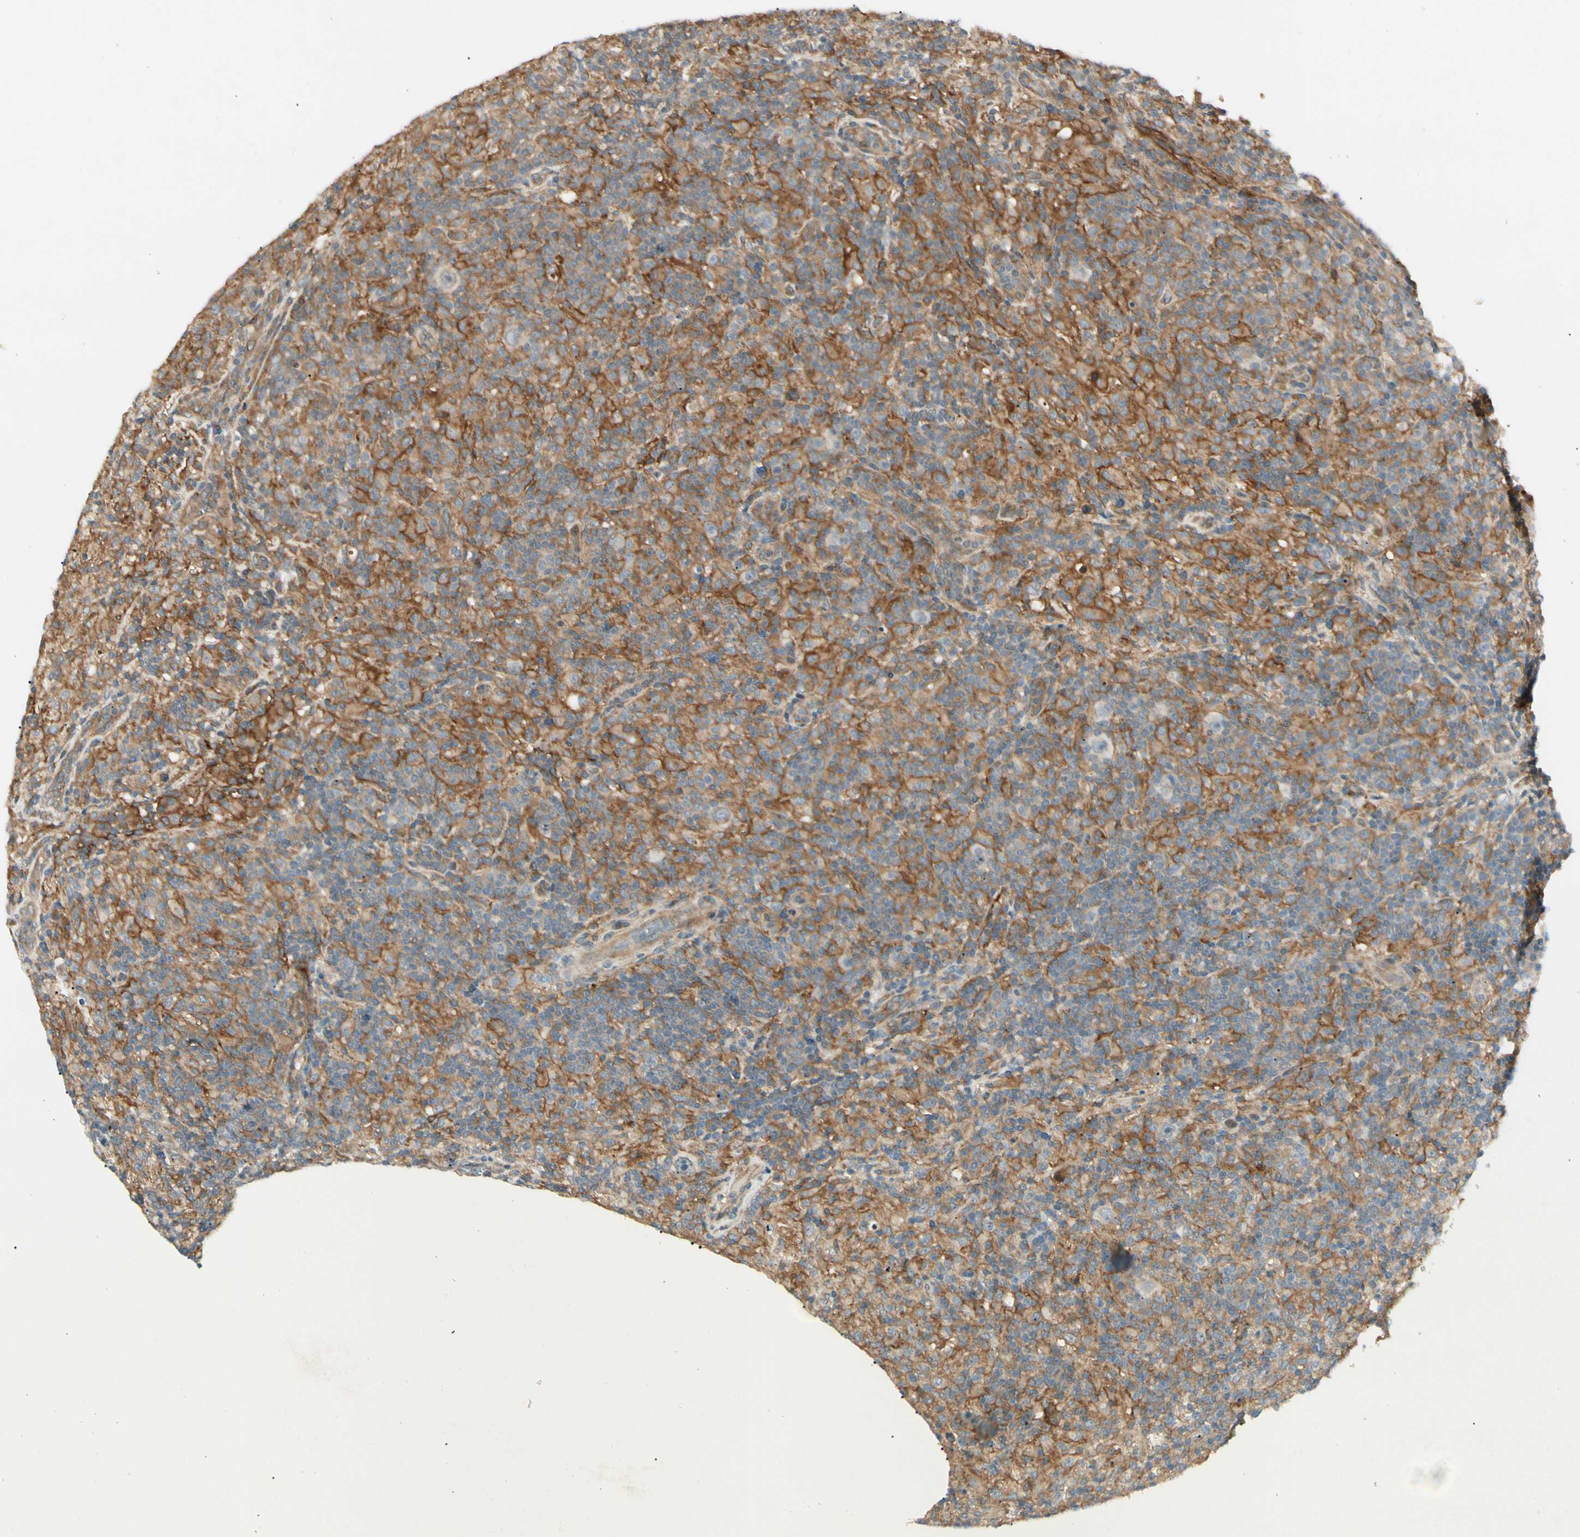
{"staining": {"intensity": "weak", "quantity": "25%-75%", "location": "cytoplasmic/membranous"}, "tissue": "lymphoma", "cell_type": "Tumor cells", "image_type": "cancer", "snomed": [{"axis": "morphology", "description": "Hodgkin's disease, NOS"}, {"axis": "topography", "description": "Lymph node"}], "caption": "High-power microscopy captured an immunohistochemistry histopathology image of Hodgkin's disease, revealing weak cytoplasmic/membranous positivity in approximately 25%-75% of tumor cells.", "gene": "FNDC3B", "patient": {"sex": "male", "age": 70}}